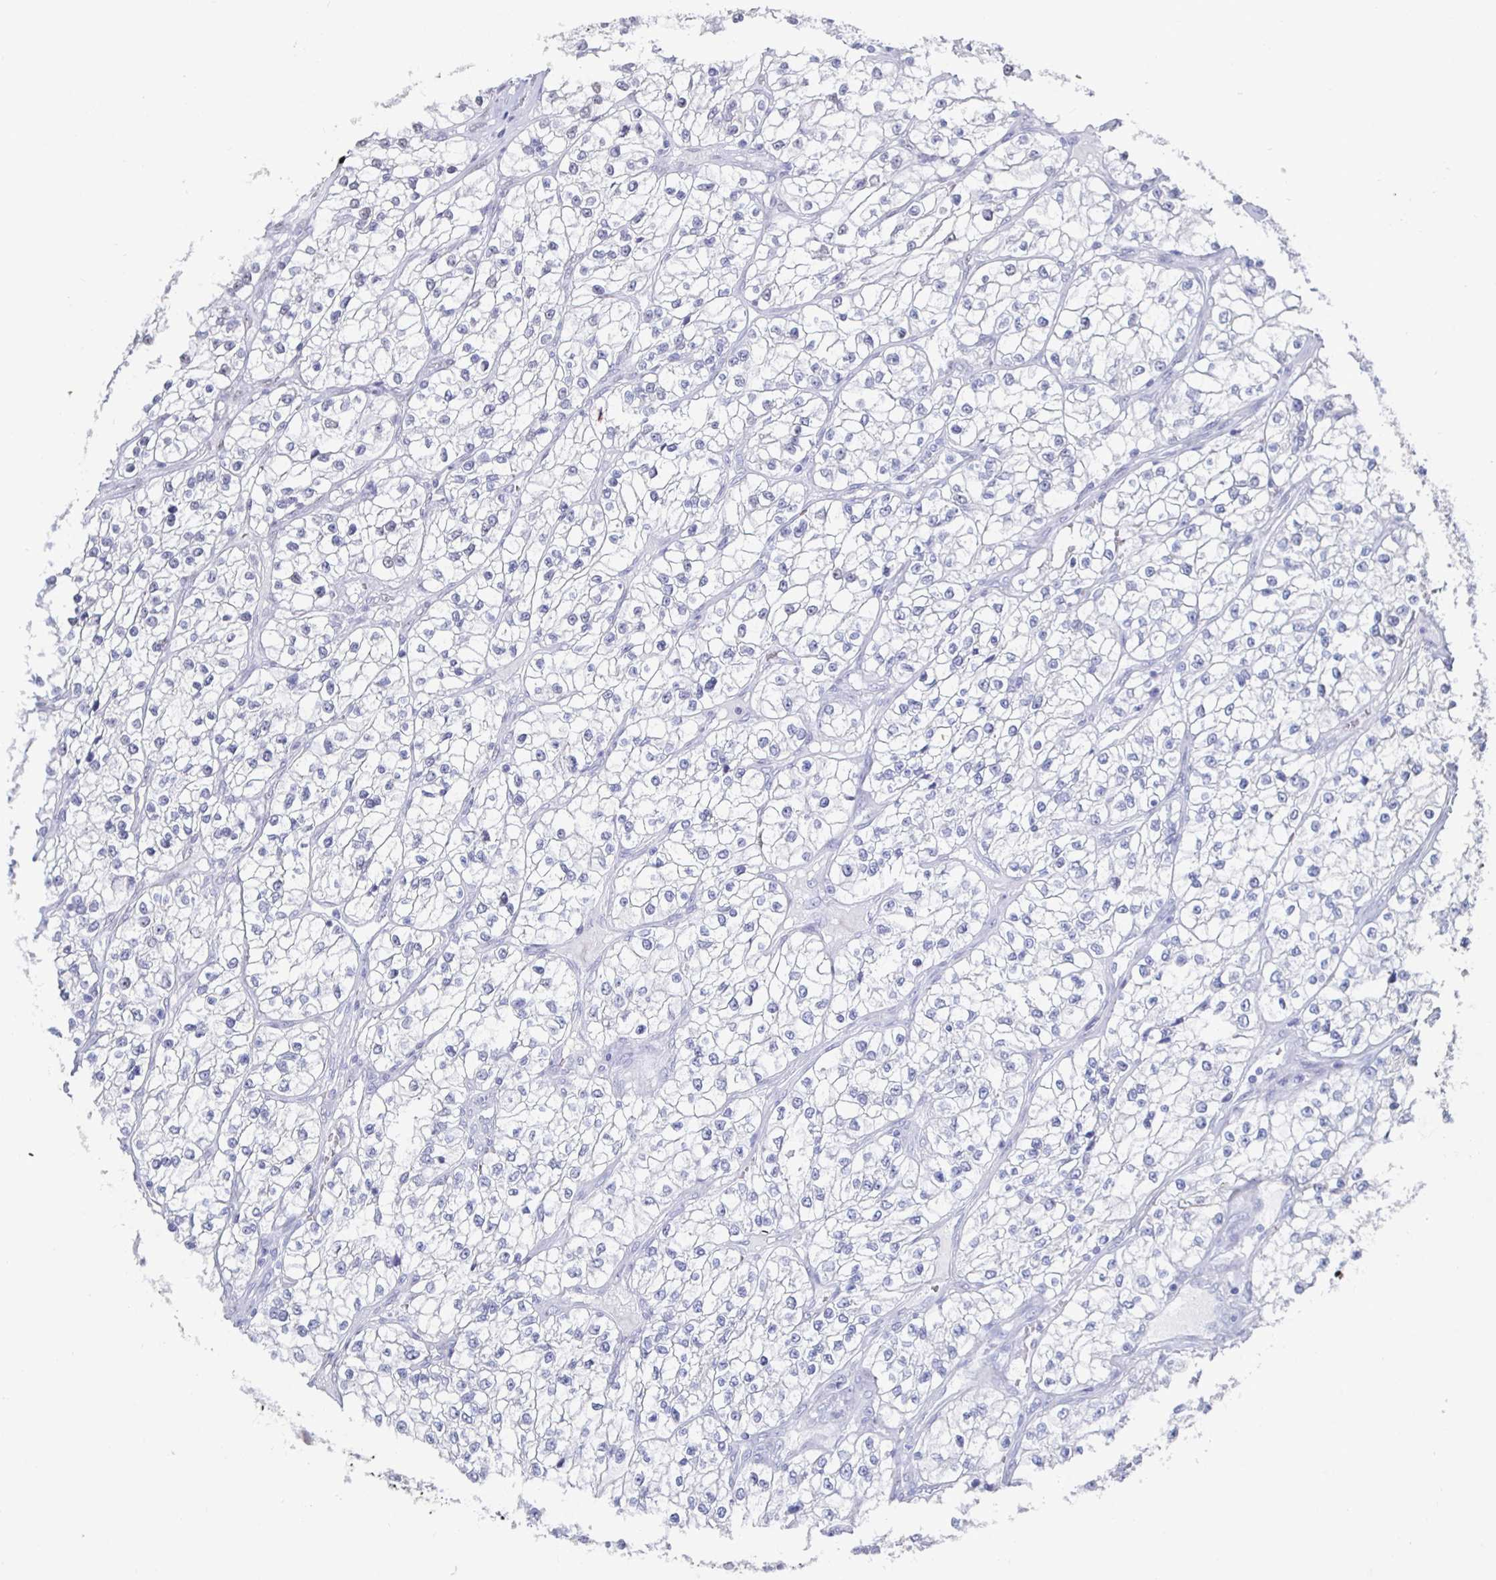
{"staining": {"intensity": "negative", "quantity": "none", "location": "none"}, "tissue": "renal cancer", "cell_type": "Tumor cells", "image_type": "cancer", "snomed": [{"axis": "morphology", "description": "Adenocarcinoma, NOS"}, {"axis": "topography", "description": "Kidney"}], "caption": "IHC micrograph of renal adenocarcinoma stained for a protein (brown), which displays no positivity in tumor cells.", "gene": "DDX39B", "patient": {"sex": "female", "age": 57}}